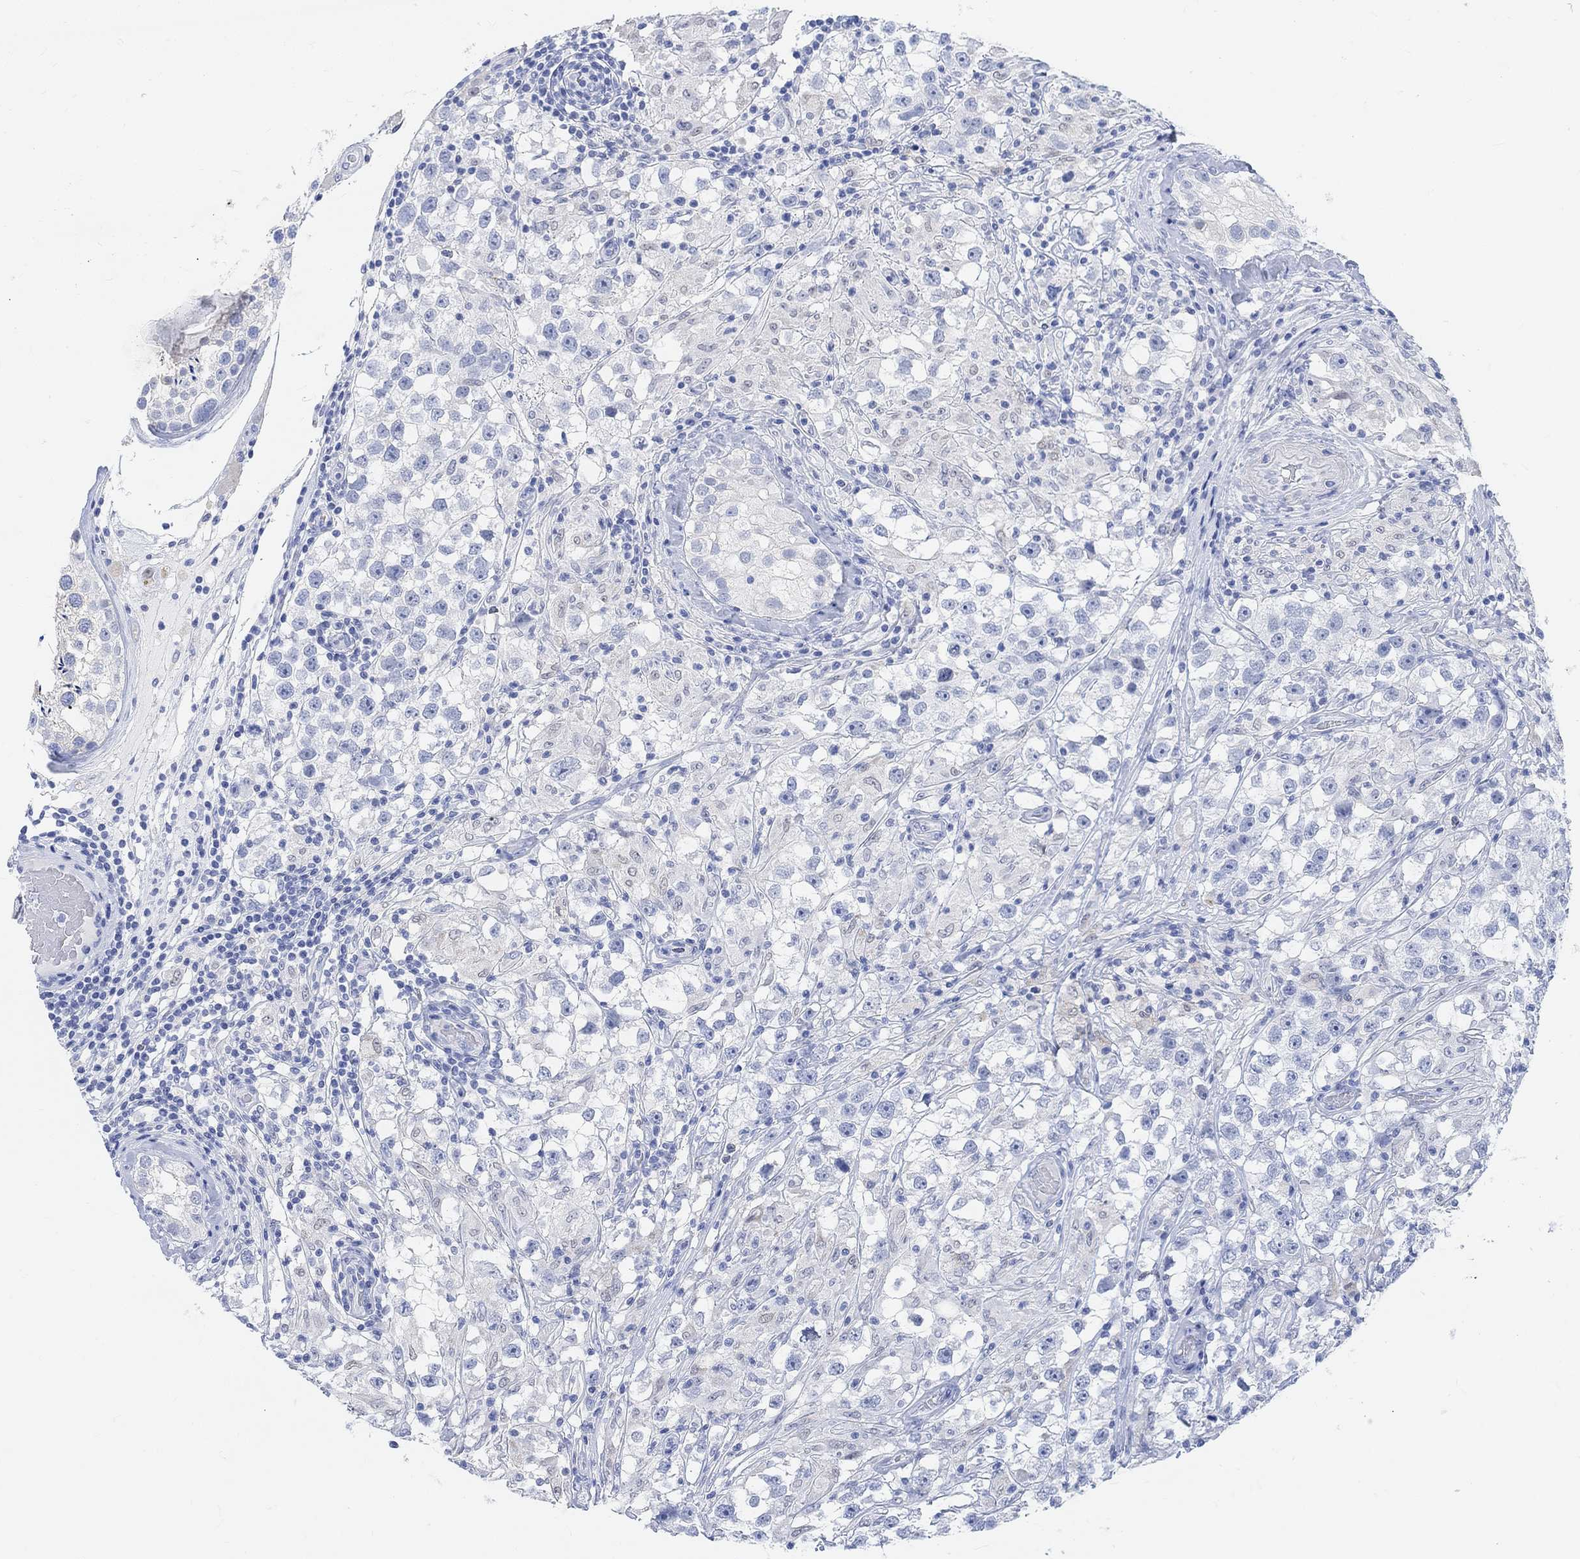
{"staining": {"intensity": "negative", "quantity": "none", "location": "none"}, "tissue": "testis cancer", "cell_type": "Tumor cells", "image_type": "cancer", "snomed": [{"axis": "morphology", "description": "Seminoma, NOS"}, {"axis": "topography", "description": "Testis"}], "caption": "Immunohistochemical staining of seminoma (testis) reveals no significant staining in tumor cells.", "gene": "ENO4", "patient": {"sex": "male", "age": 46}}